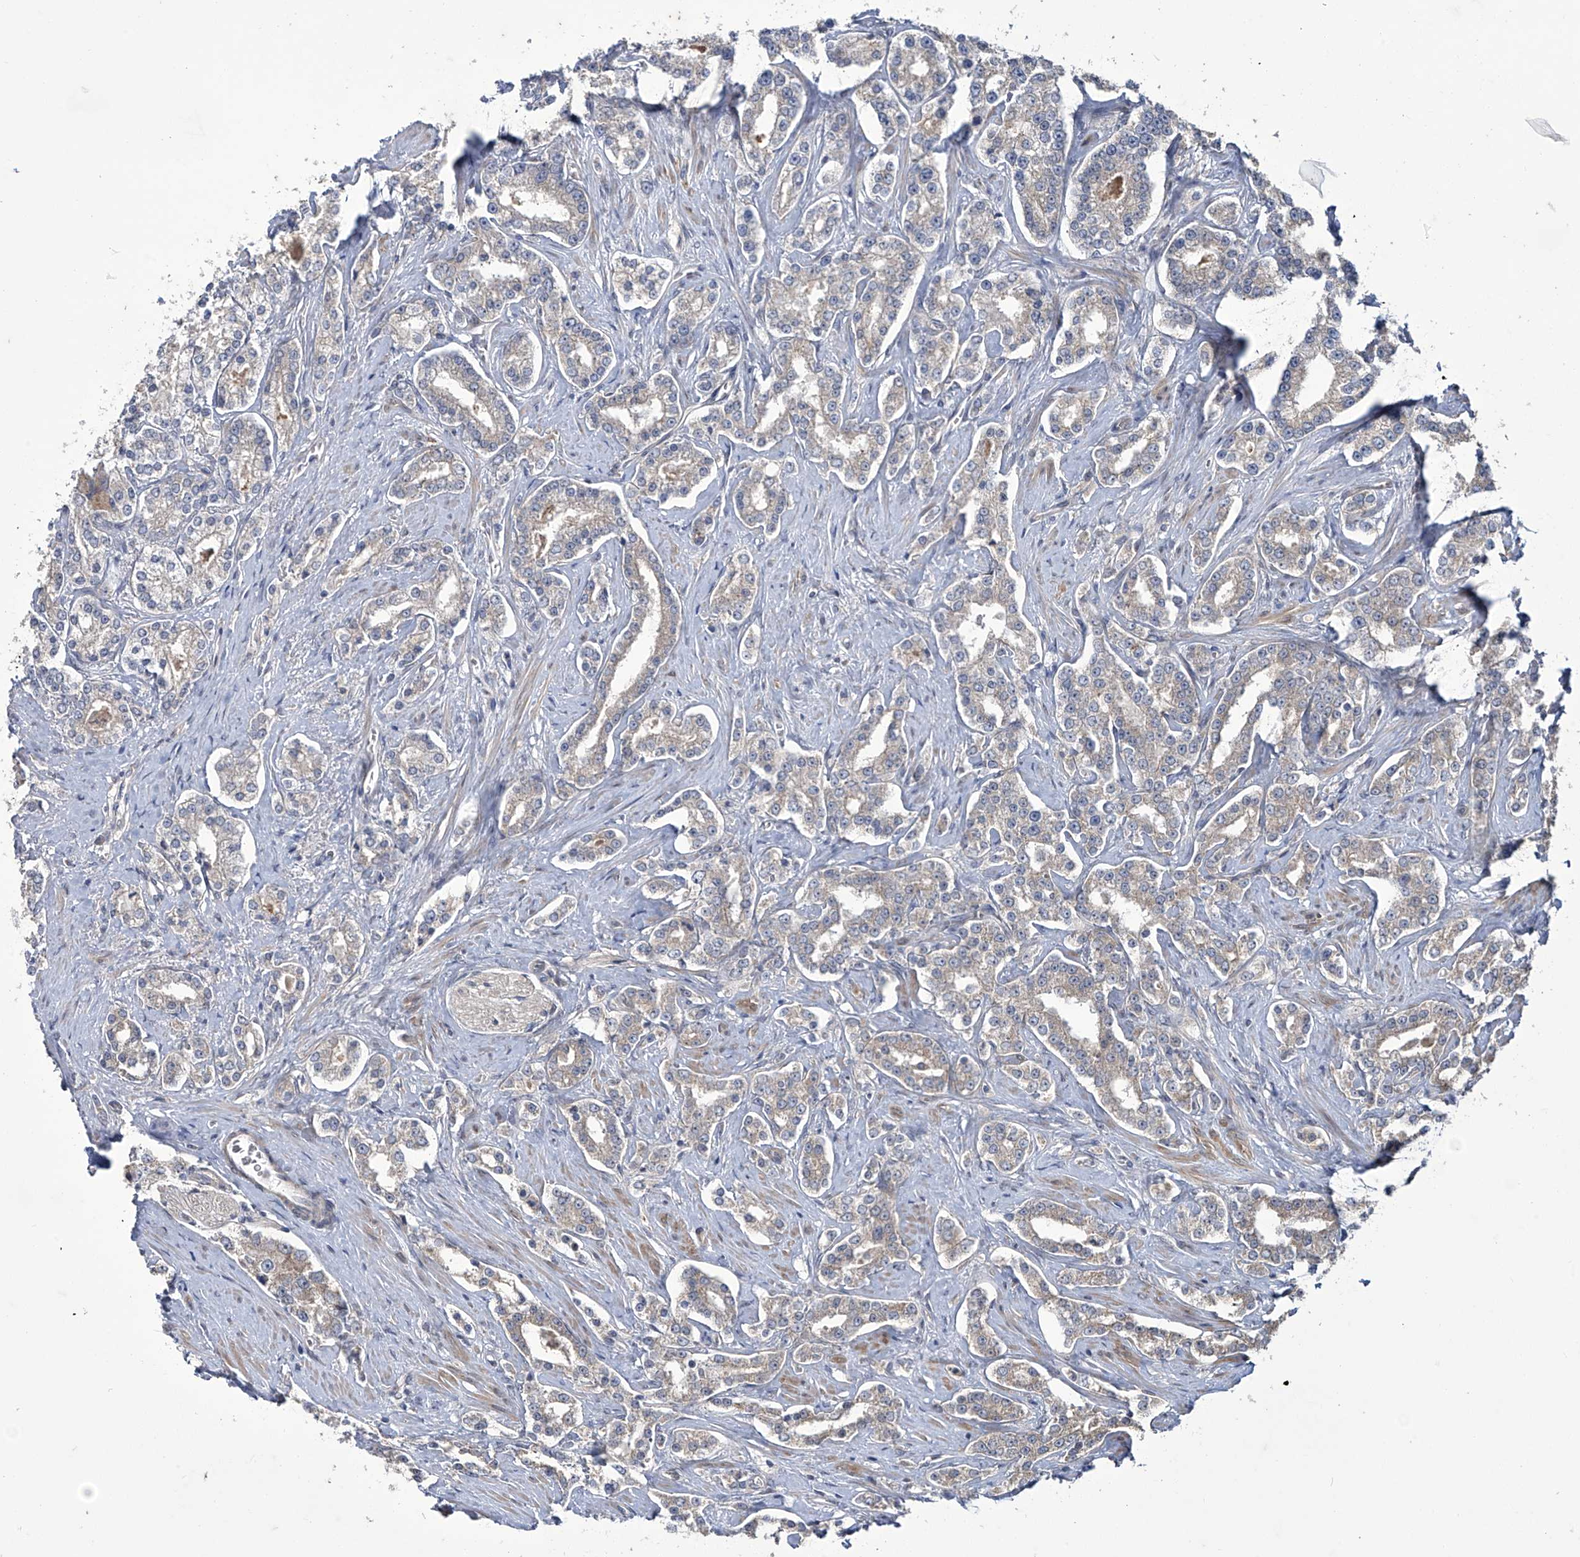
{"staining": {"intensity": "weak", "quantity": "<25%", "location": "cytoplasmic/membranous"}, "tissue": "prostate cancer", "cell_type": "Tumor cells", "image_type": "cancer", "snomed": [{"axis": "morphology", "description": "Normal tissue, NOS"}, {"axis": "morphology", "description": "Adenocarcinoma, High grade"}, {"axis": "topography", "description": "Prostate"}], "caption": "High power microscopy photomicrograph of an immunohistochemistry (IHC) micrograph of prostate cancer (adenocarcinoma (high-grade)), revealing no significant expression in tumor cells.", "gene": "TRIM60", "patient": {"sex": "male", "age": 83}}